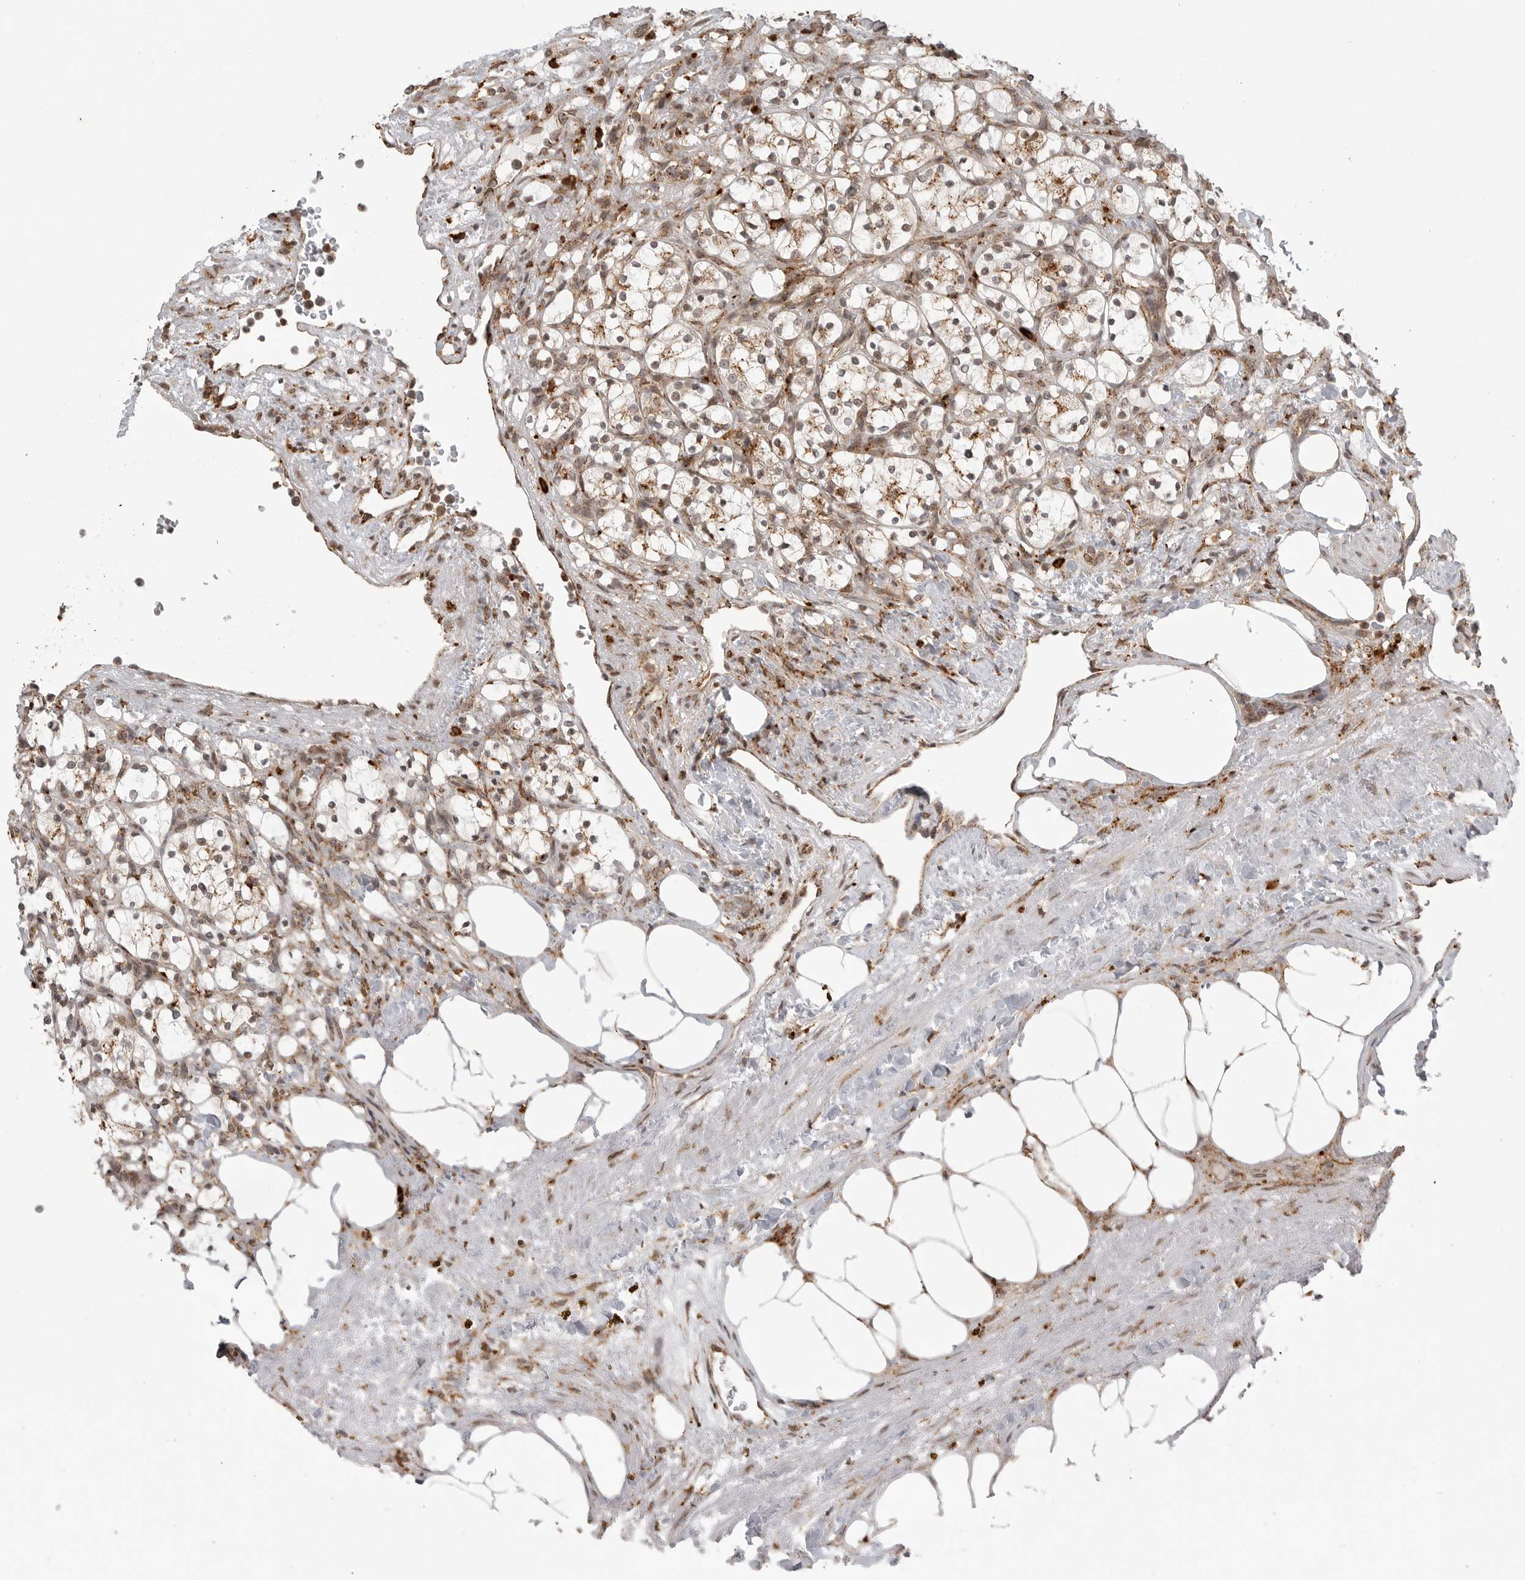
{"staining": {"intensity": "moderate", "quantity": ">75%", "location": "cytoplasmic/membranous"}, "tissue": "renal cancer", "cell_type": "Tumor cells", "image_type": "cancer", "snomed": [{"axis": "morphology", "description": "Adenocarcinoma, NOS"}, {"axis": "topography", "description": "Kidney"}], "caption": "Tumor cells show medium levels of moderate cytoplasmic/membranous expression in approximately >75% of cells in human renal cancer (adenocarcinoma). The protein is shown in brown color, while the nuclei are stained blue.", "gene": "IDUA", "patient": {"sex": "female", "age": 69}}